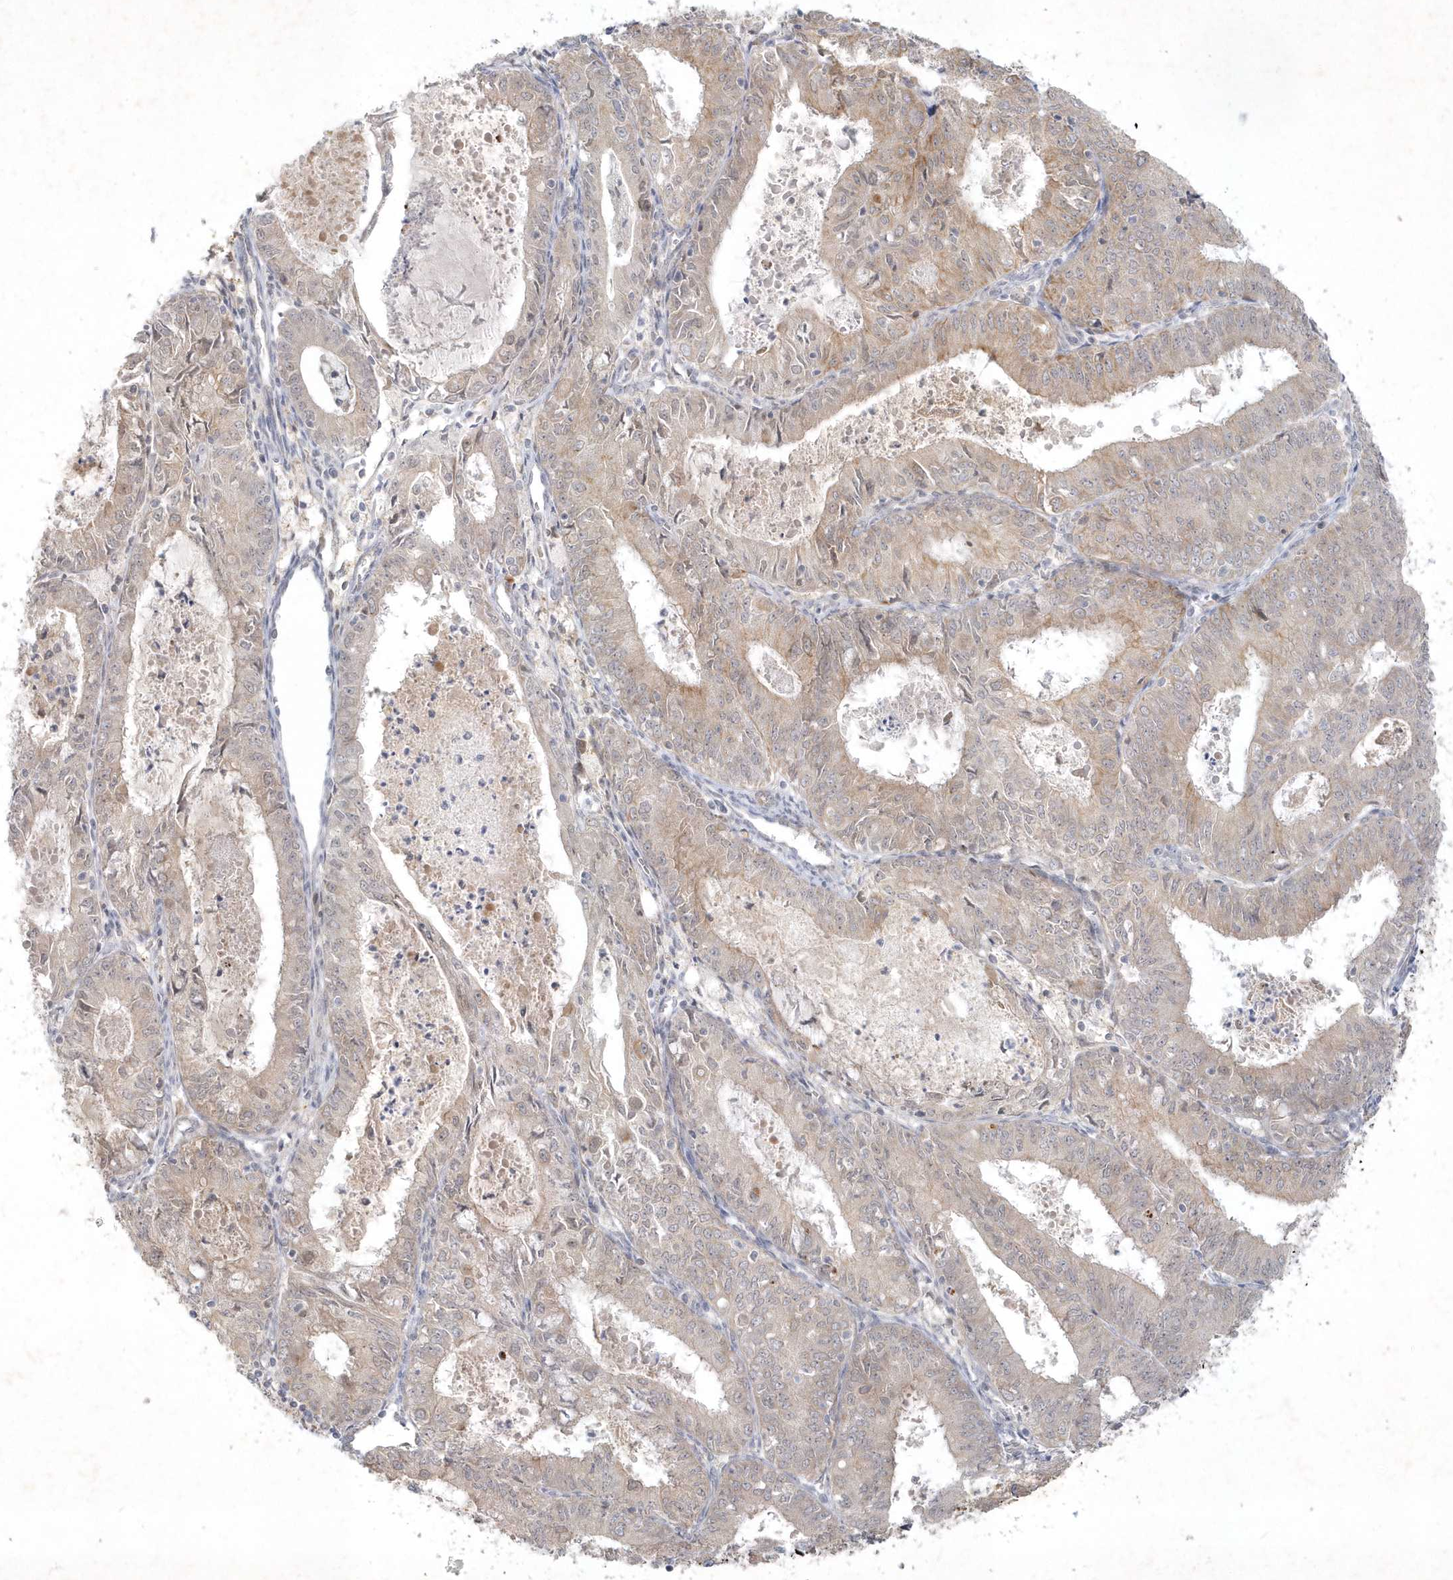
{"staining": {"intensity": "weak", "quantity": "<25%", "location": "cytoplasmic/membranous"}, "tissue": "endometrial cancer", "cell_type": "Tumor cells", "image_type": "cancer", "snomed": [{"axis": "morphology", "description": "Adenocarcinoma, NOS"}, {"axis": "topography", "description": "Endometrium"}], "caption": "IHC micrograph of neoplastic tissue: human adenocarcinoma (endometrial) stained with DAB shows no significant protein expression in tumor cells. (DAB IHC, high magnification).", "gene": "BOD1", "patient": {"sex": "female", "age": 57}}